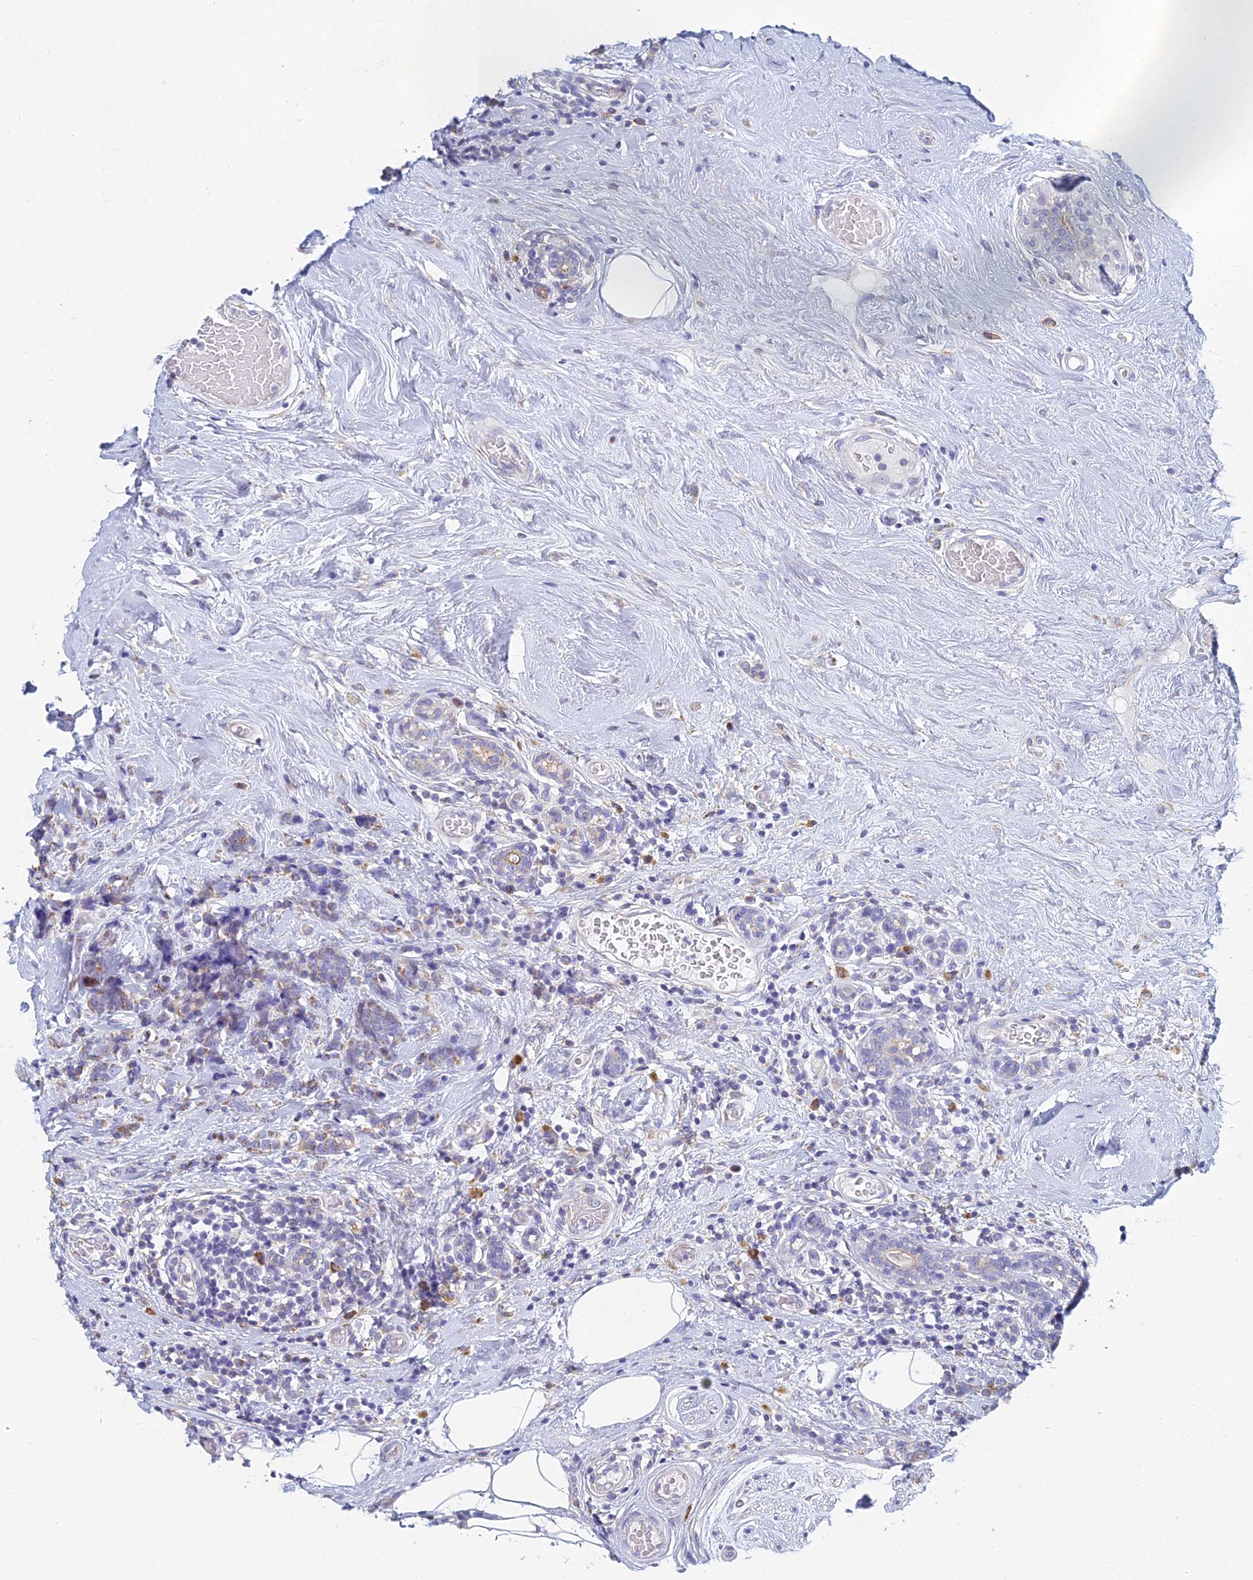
{"staining": {"intensity": "weak", "quantity": "25%-75%", "location": "cytoplasmic/membranous"}, "tissue": "breast cancer", "cell_type": "Tumor cells", "image_type": "cancer", "snomed": [{"axis": "morphology", "description": "Lobular carcinoma"}, {"axis": "topography", "description": "Breast"}], "caption": "Protein staining displays weak cytoplasmic/membranous positivity in about 25%-75% of tumor cells in breast lobular carcinoma.", "gene": "CRACR2B", "patient": {"sex": "female", "age": 58}}